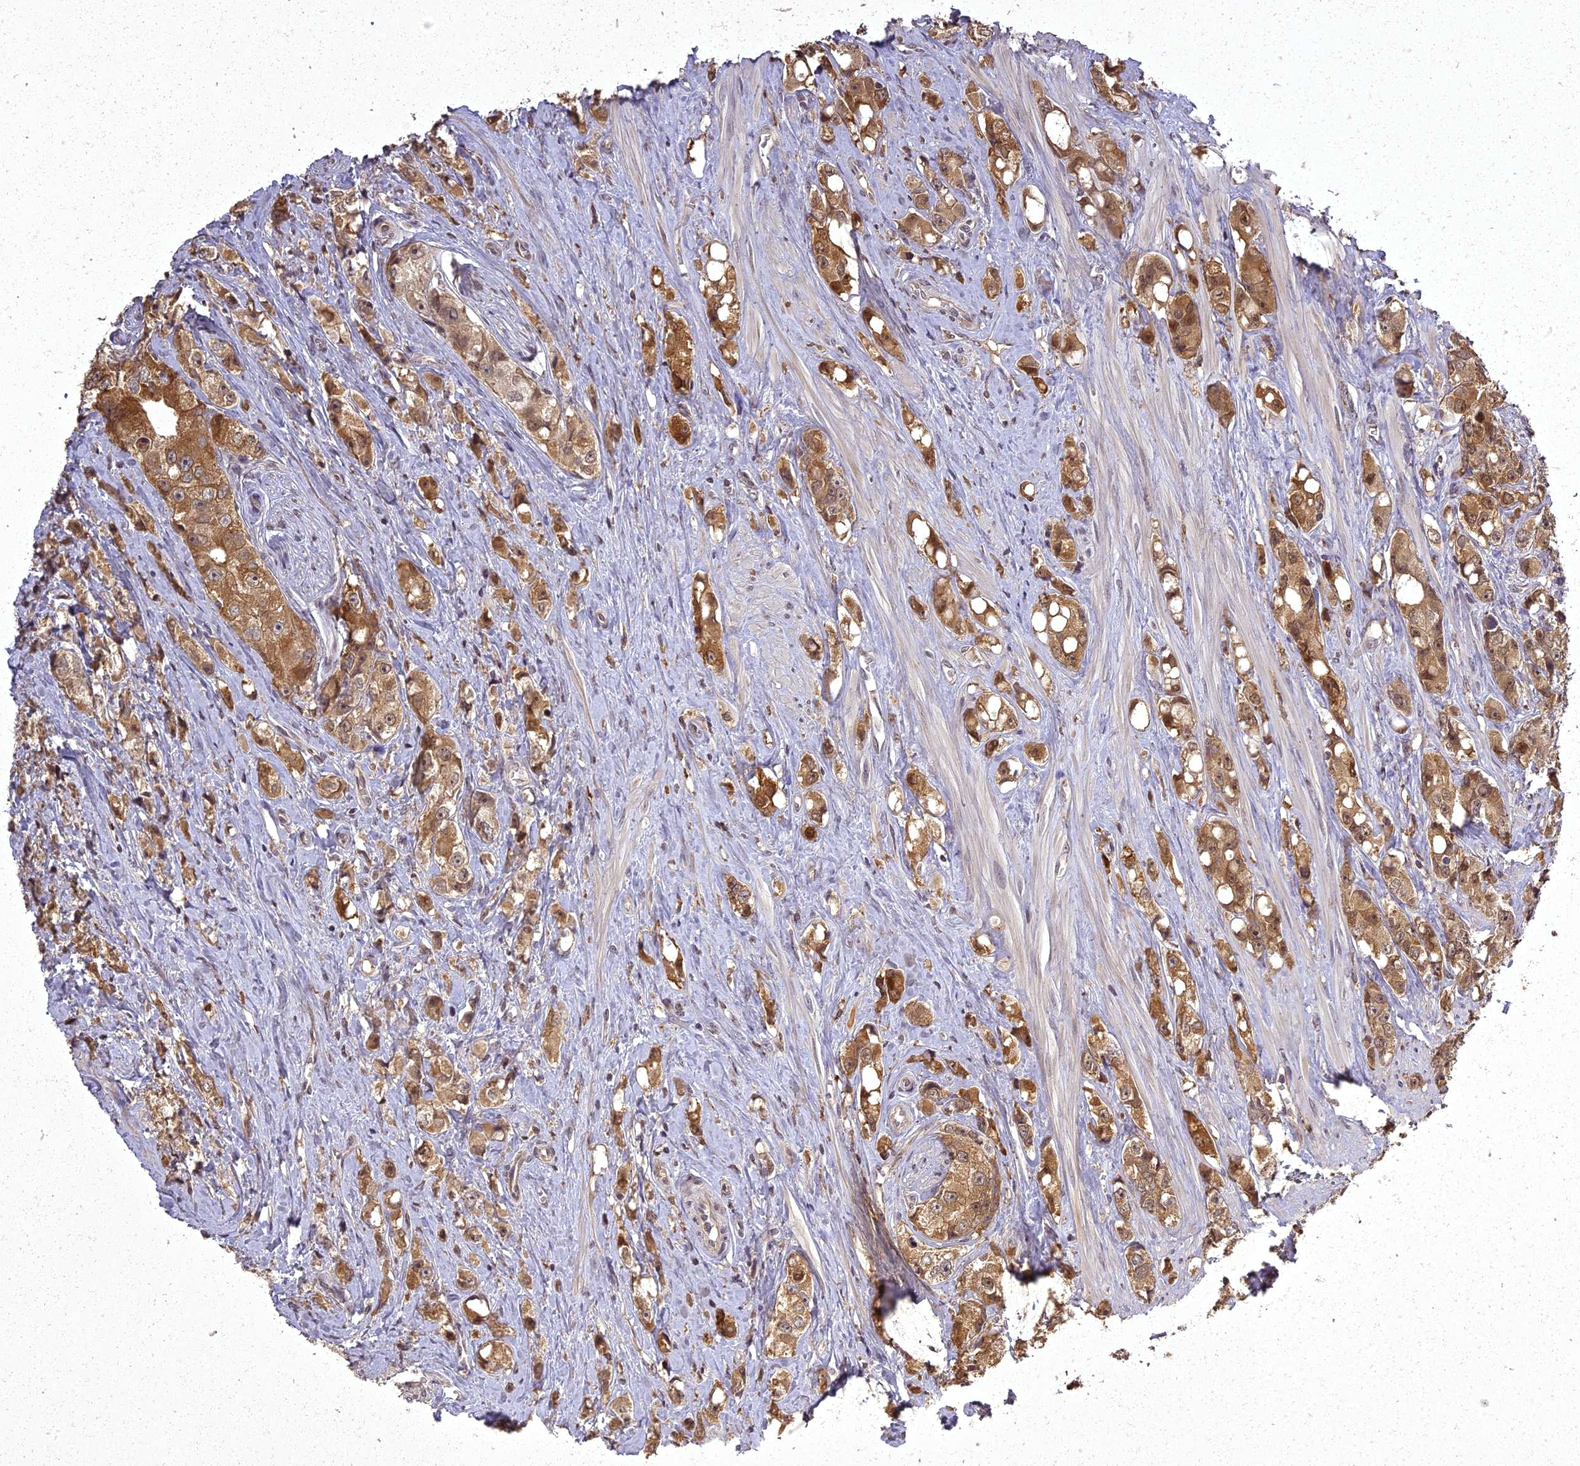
{"staining": {"intensity": "moderate", "quantity": ">75%", "location": "cytoplasmic/membranous,nuclear"}, "tissue": "prostate cancer", "cell_type": "Tumor cells", "image_type": "cancer", "snomed": [{"axis": "morphology", "description": "Adenocarcinoma, High grade"}, {"axis": "topography", "description": "Prostate"}], "caption": "This micrograph exhibits prostate cancer stained with IHC to label a protein in brown. The cytoplasmic/membranous and nuclear of tumor cells show moderate positivity for the protein. Nuclei are counter-stained blue.", "gene": "ING5", "patient": {"sex": "male", "age": 74}}